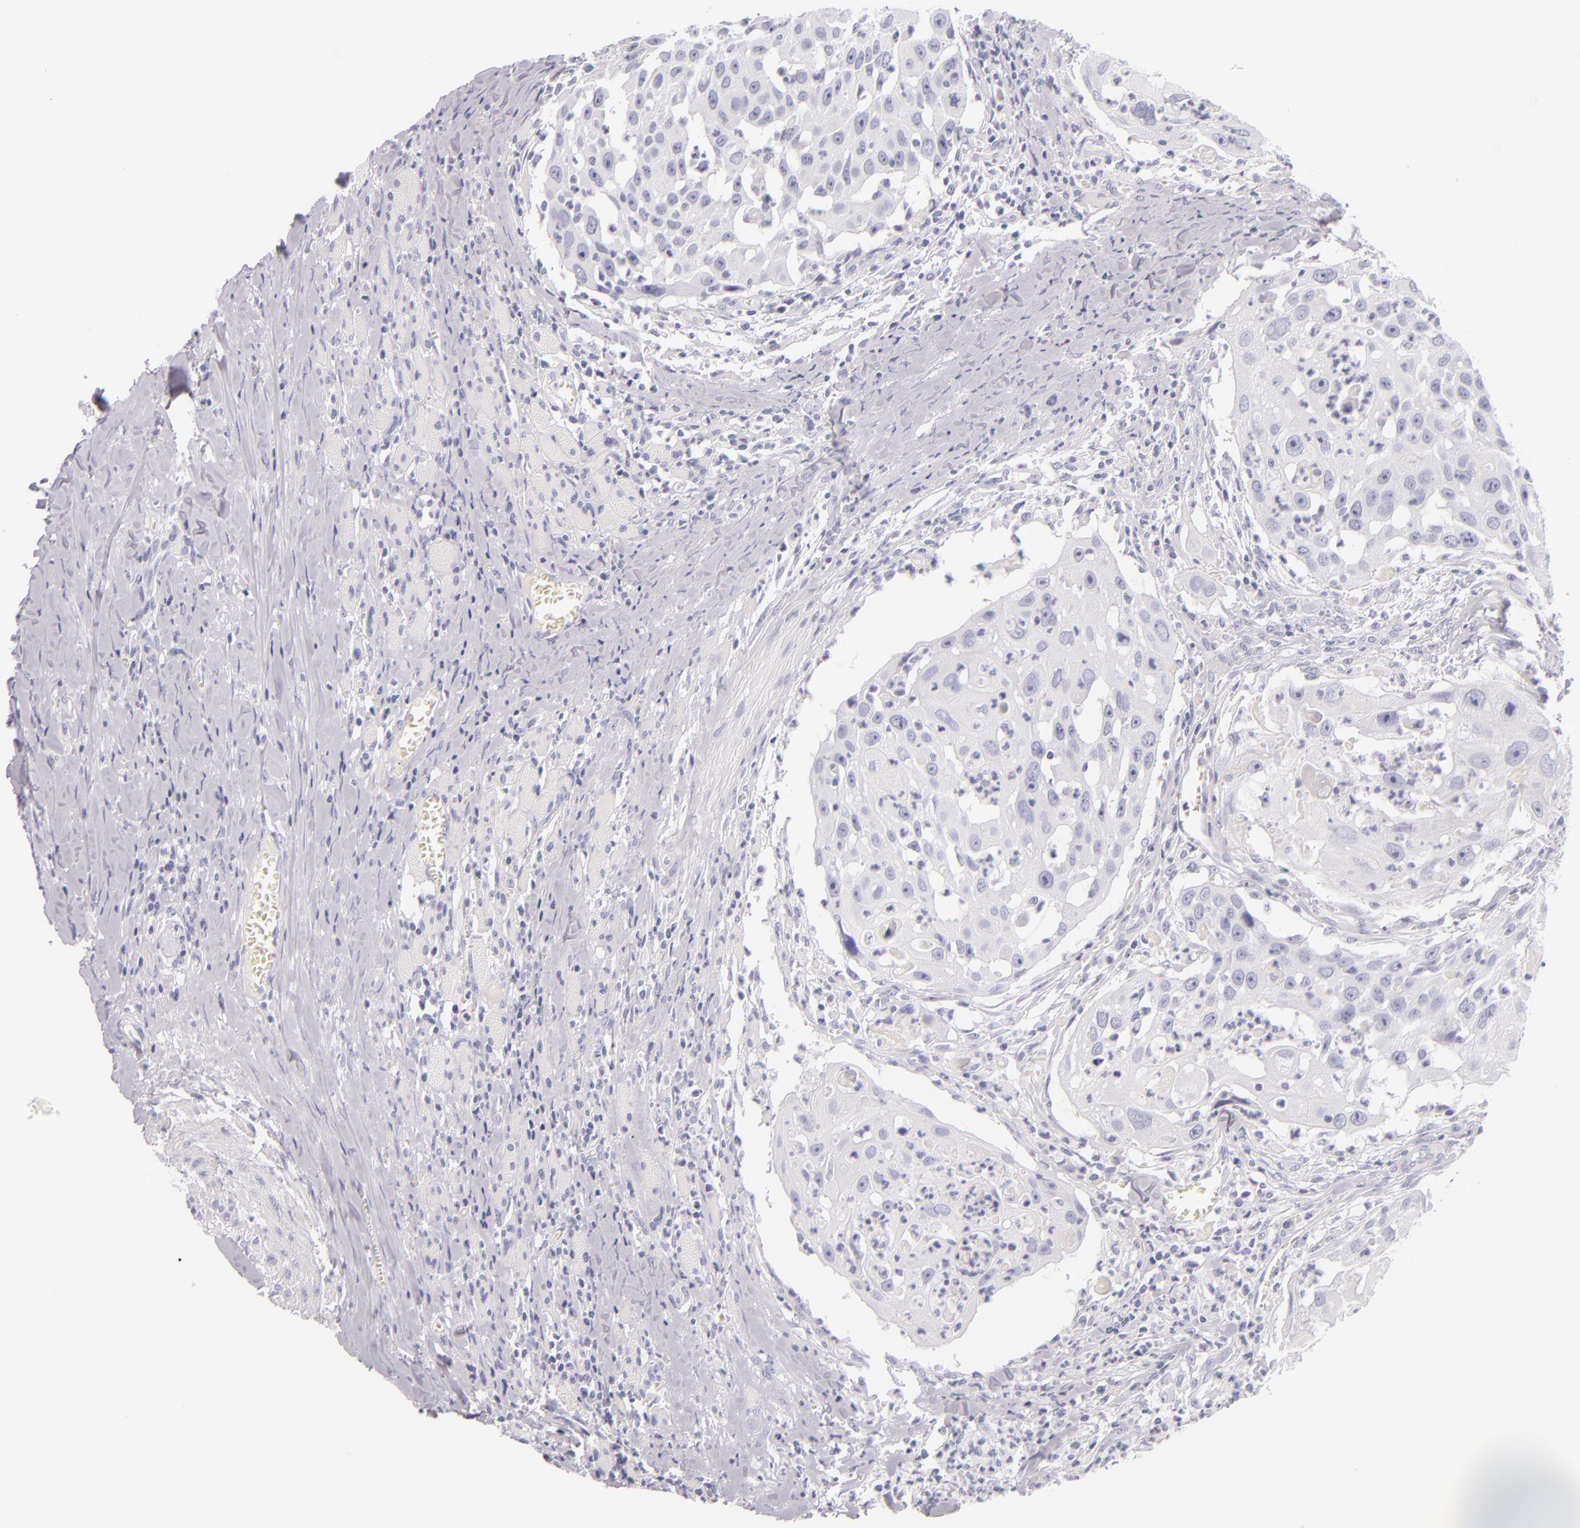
{"staining": {"intensity": "negative", "quantity": "none", "location": "none"}, "tissue": "head and neck cancer", "cell_type": "Tumor cells", "image_type": "cancer", "snomed": [{"axis": "morphology", "description": "Squamous cell carcinoma, NOS"}, {"axis": "topography", "description": "Head-Neck"}], "caption": "A high-resolution histopathology image shows immunohistochemistry staining of head and neck squamous cell carcinoma, which displays no significant staining in tumor cells.", "gene": "INA", "patient": {"sex": "male", "age": 64}}